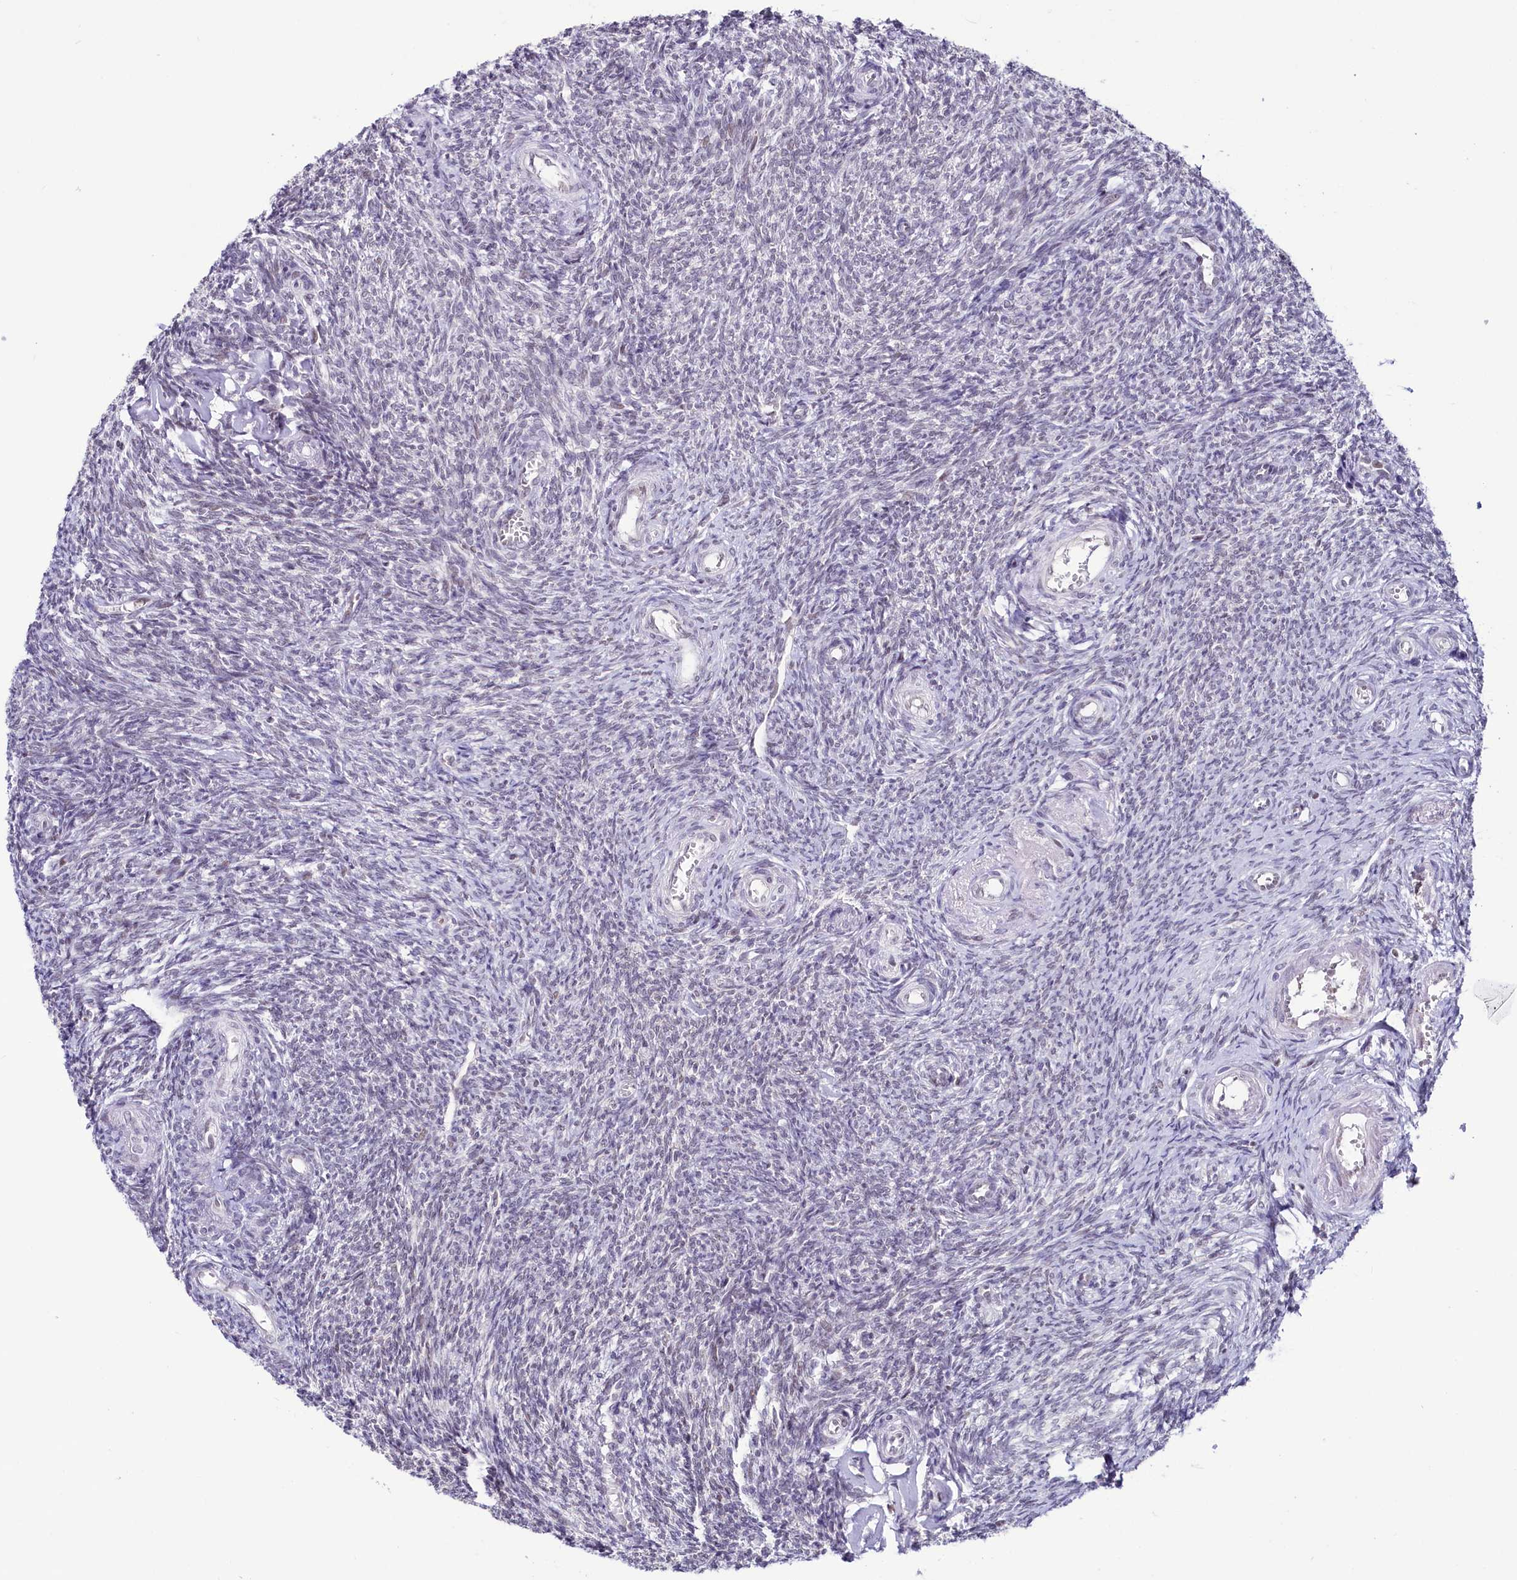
{"staining": {"intensity": "negative", "quantity": "none", "location": "none"}, "tissue": "ovary", "cell_type": "Follicle cells", "image_type": "normal", "snomed": [{"axis": "morphology", "description": "Normal tissue, NOS"}, {"axis": "topography", "description": "Ovary"}], "caption": "Protein analysis of benign ovary reveals no significant staining in follicle cells.", "gene": "SCAF11", "patient": {"sex": "female", "age": 44}}